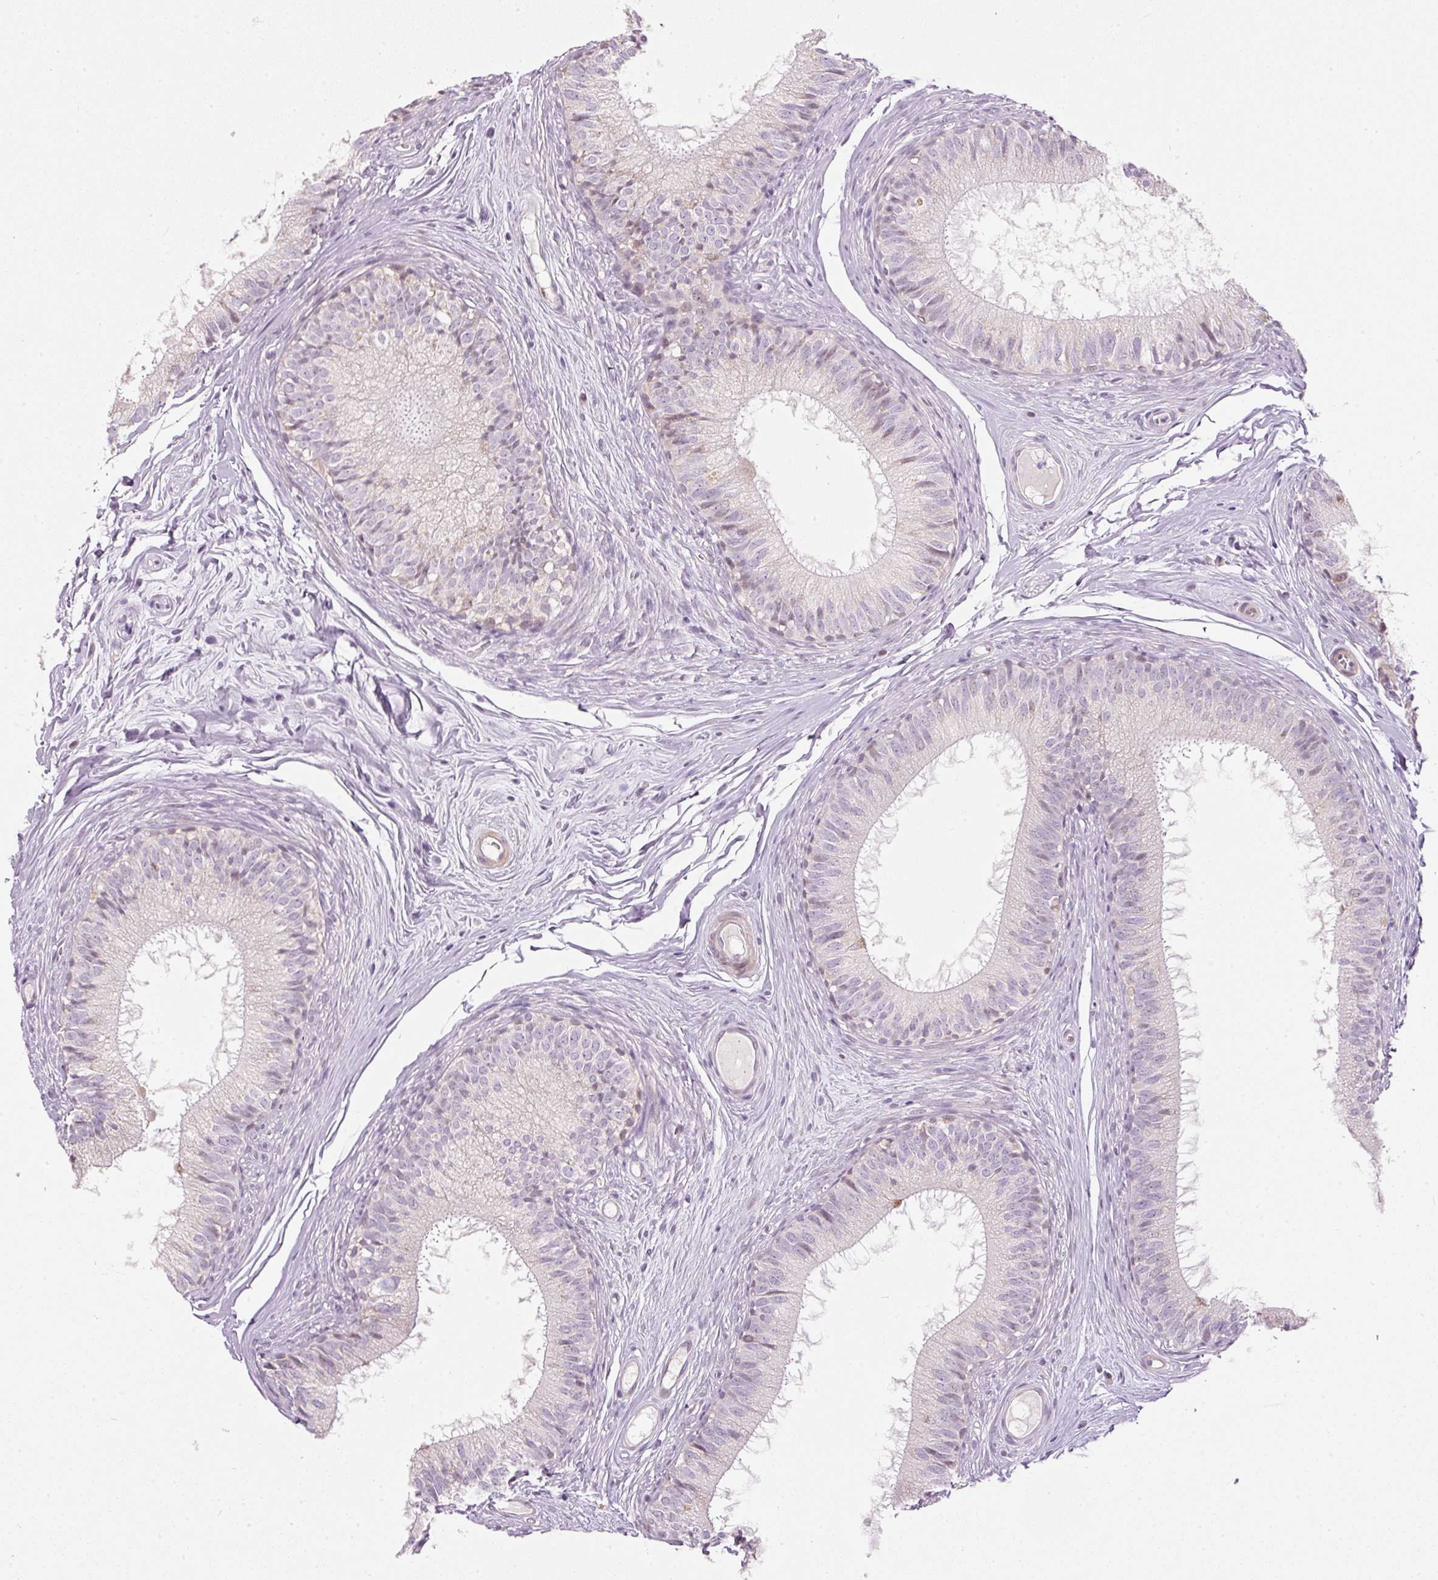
{"staining": {"intensity": "moderate", "quantity": "<25%", "location": "nuclear"}, "tissue": "epididymis", "cell_type": "Glandular cells", "image_type": "normal", "snomed": [{"axis": "morphology", "description": "Normal tissue, NOS"}, {"axis": "topography", "description": "Epididymis"}], "caption": "Immunohistochemical staining of normal human epididymis exhibits low levels of moderate nuclear expression in approximately <25% of glandular cells. Using DAB (3,3'-diaminobenzidine) (brown) and hematoxylin (blue) stains, captured at high magnification using brightfield microscopy.", "gene": "NRDE2", "patient": {"sex": "male", "age": 25}}